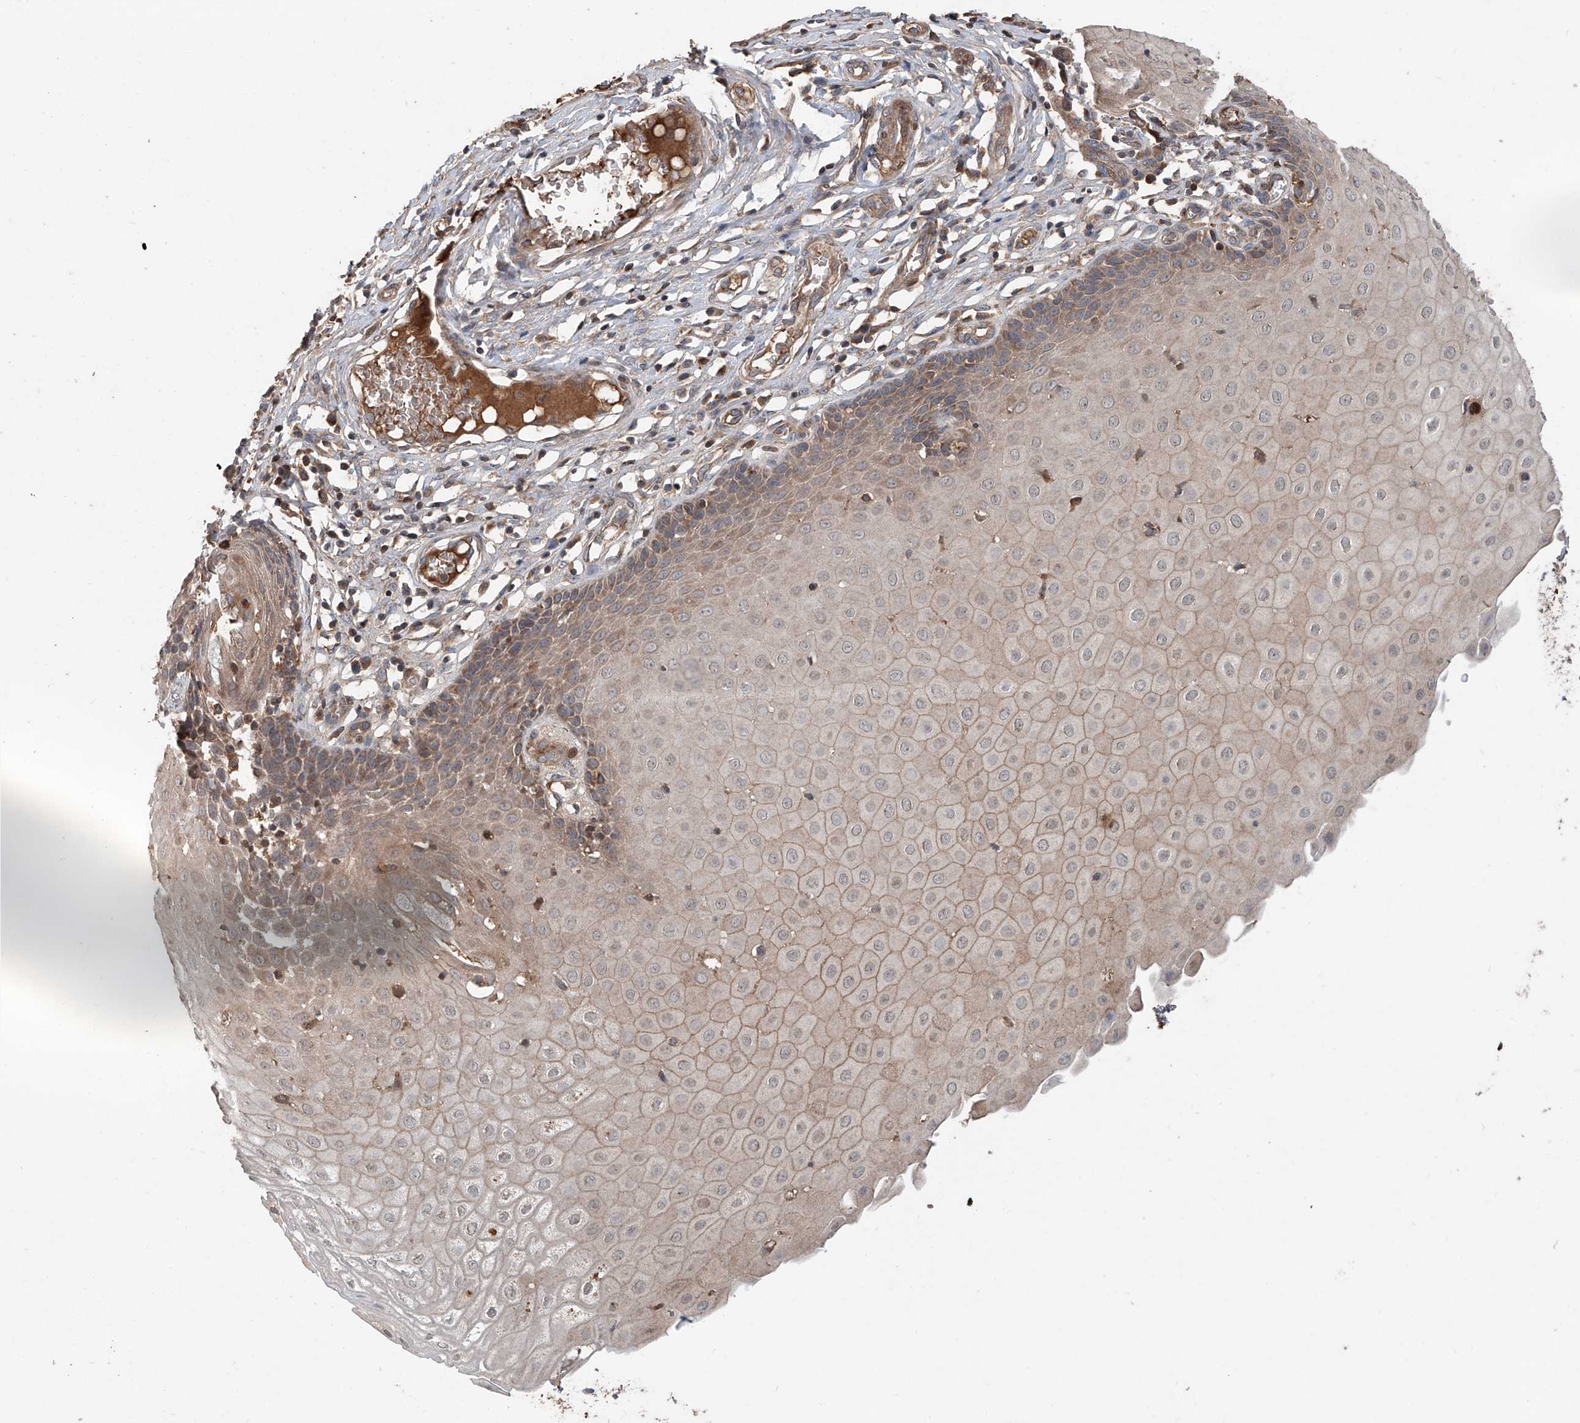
{"staining": {"intensity": "moderate", "quantity": "<25%", "location": "cytoplasmic/membranous"}, "tissue": "cervix", "cell_type": "Glandular cells", "image_type": "normal", "snomed": [{"axis": "morphology", "description": "Normal tissue, NOS"}, {"axis": "topography", "description": "Cervix"}], "caption": "A high-resolution image shows immunohistochemistry staining of normal cervix, which demonstrates moderate cytoplasmic/membranous positivity in about <25% of glandular cells. (Brightfield microscopy of DAB IHC at high magnification).", "gene": "ADAM23", "patient": {"sex": "female", "age": 55}}